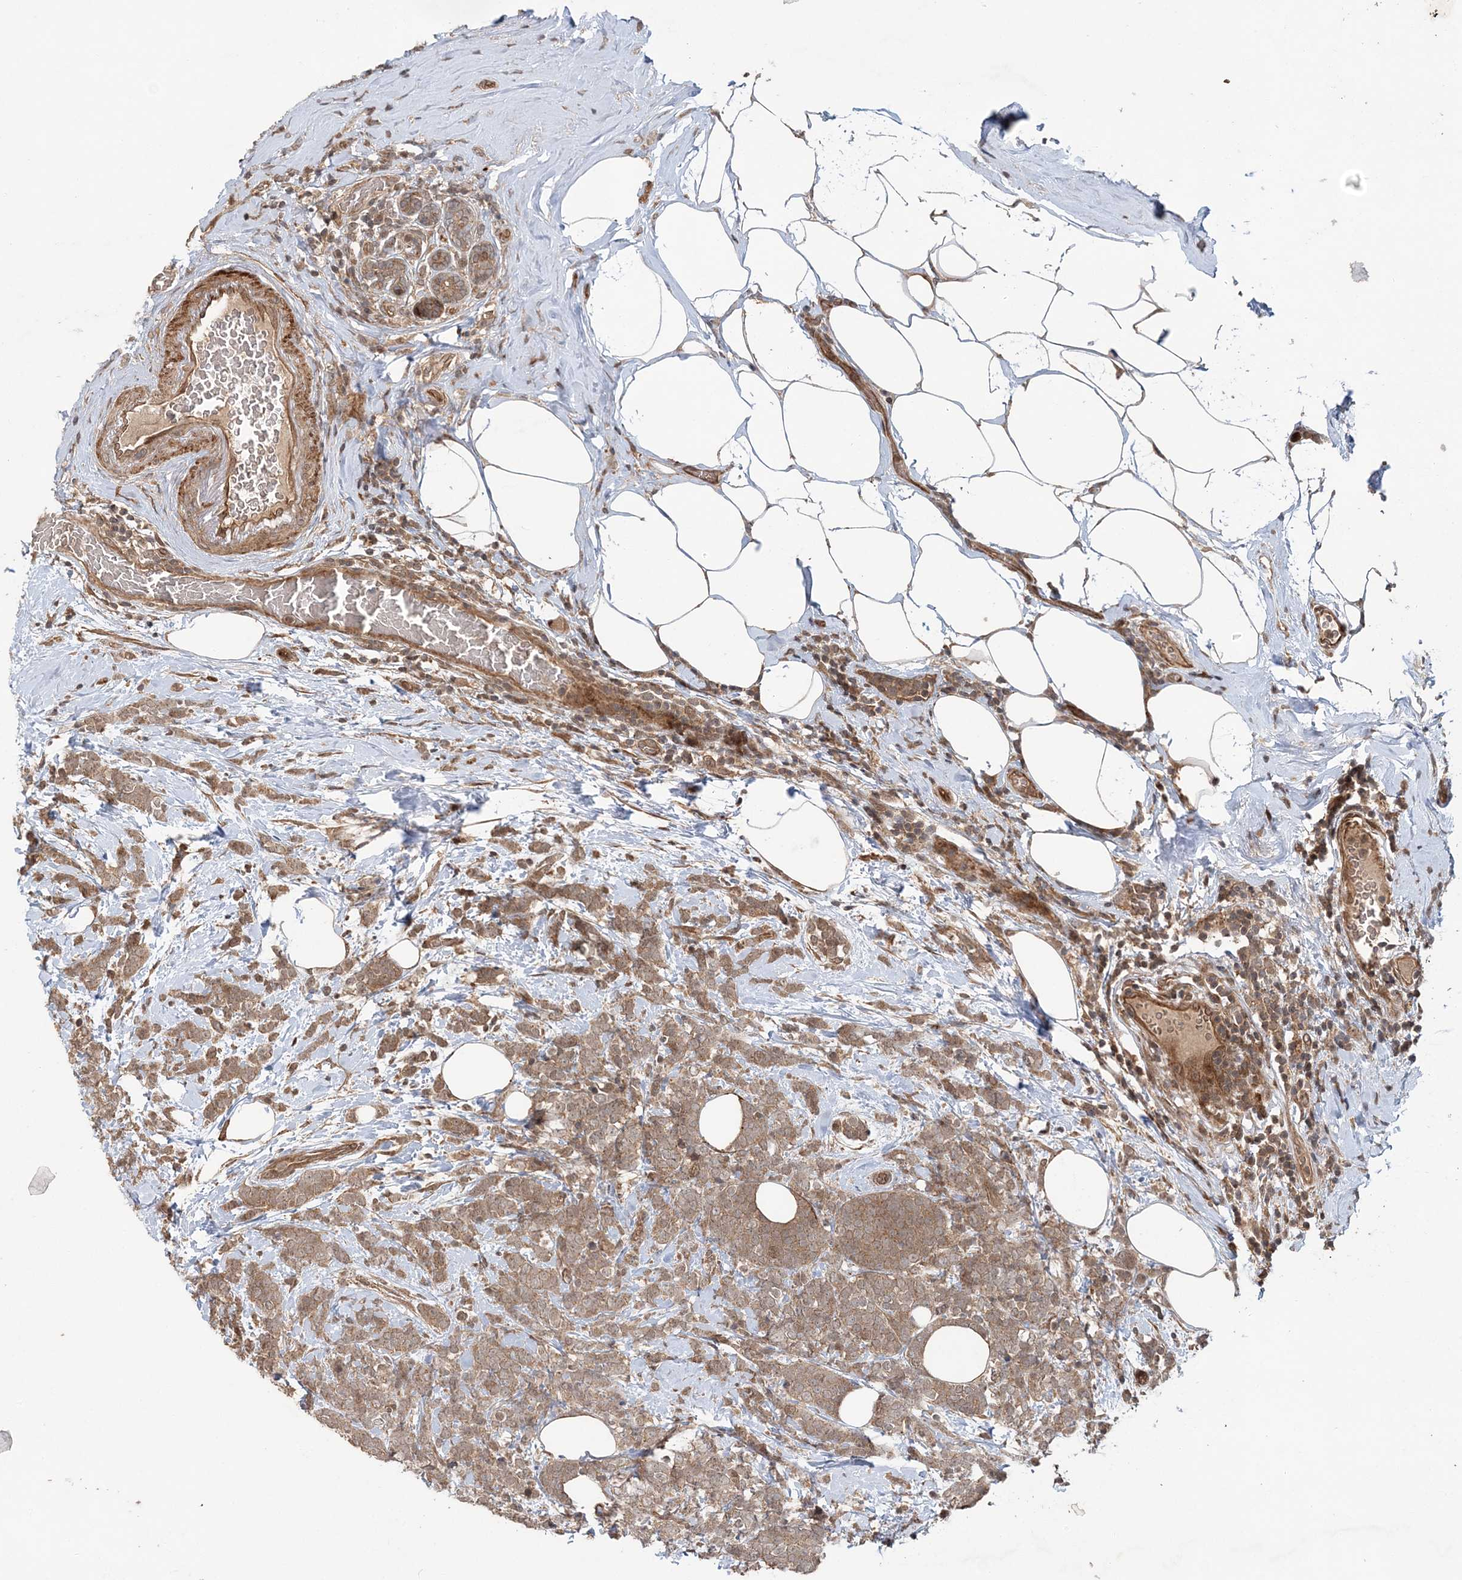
{"staining": {"intensity": "moderate", "quantity": ">75%", "location": "cytoplasmic/membranous"}, "tissue": "breast cancer", "cell_type": "Tumor cells", "image_type": "cancer", "snomed": [{"axis": "morphology", "description": "Lobular carcinoma"}, {"axis": "topography", "description": "Breast"}], "caption": "Approximately >75% of tumor cells in breast lobular carcinoma show moderate cytoplasmic/membranous protein staining as visualized by brown immunohistochemical staining.", "gene": "UBTD2", "patient": {"sex": "female", "age": 58}}